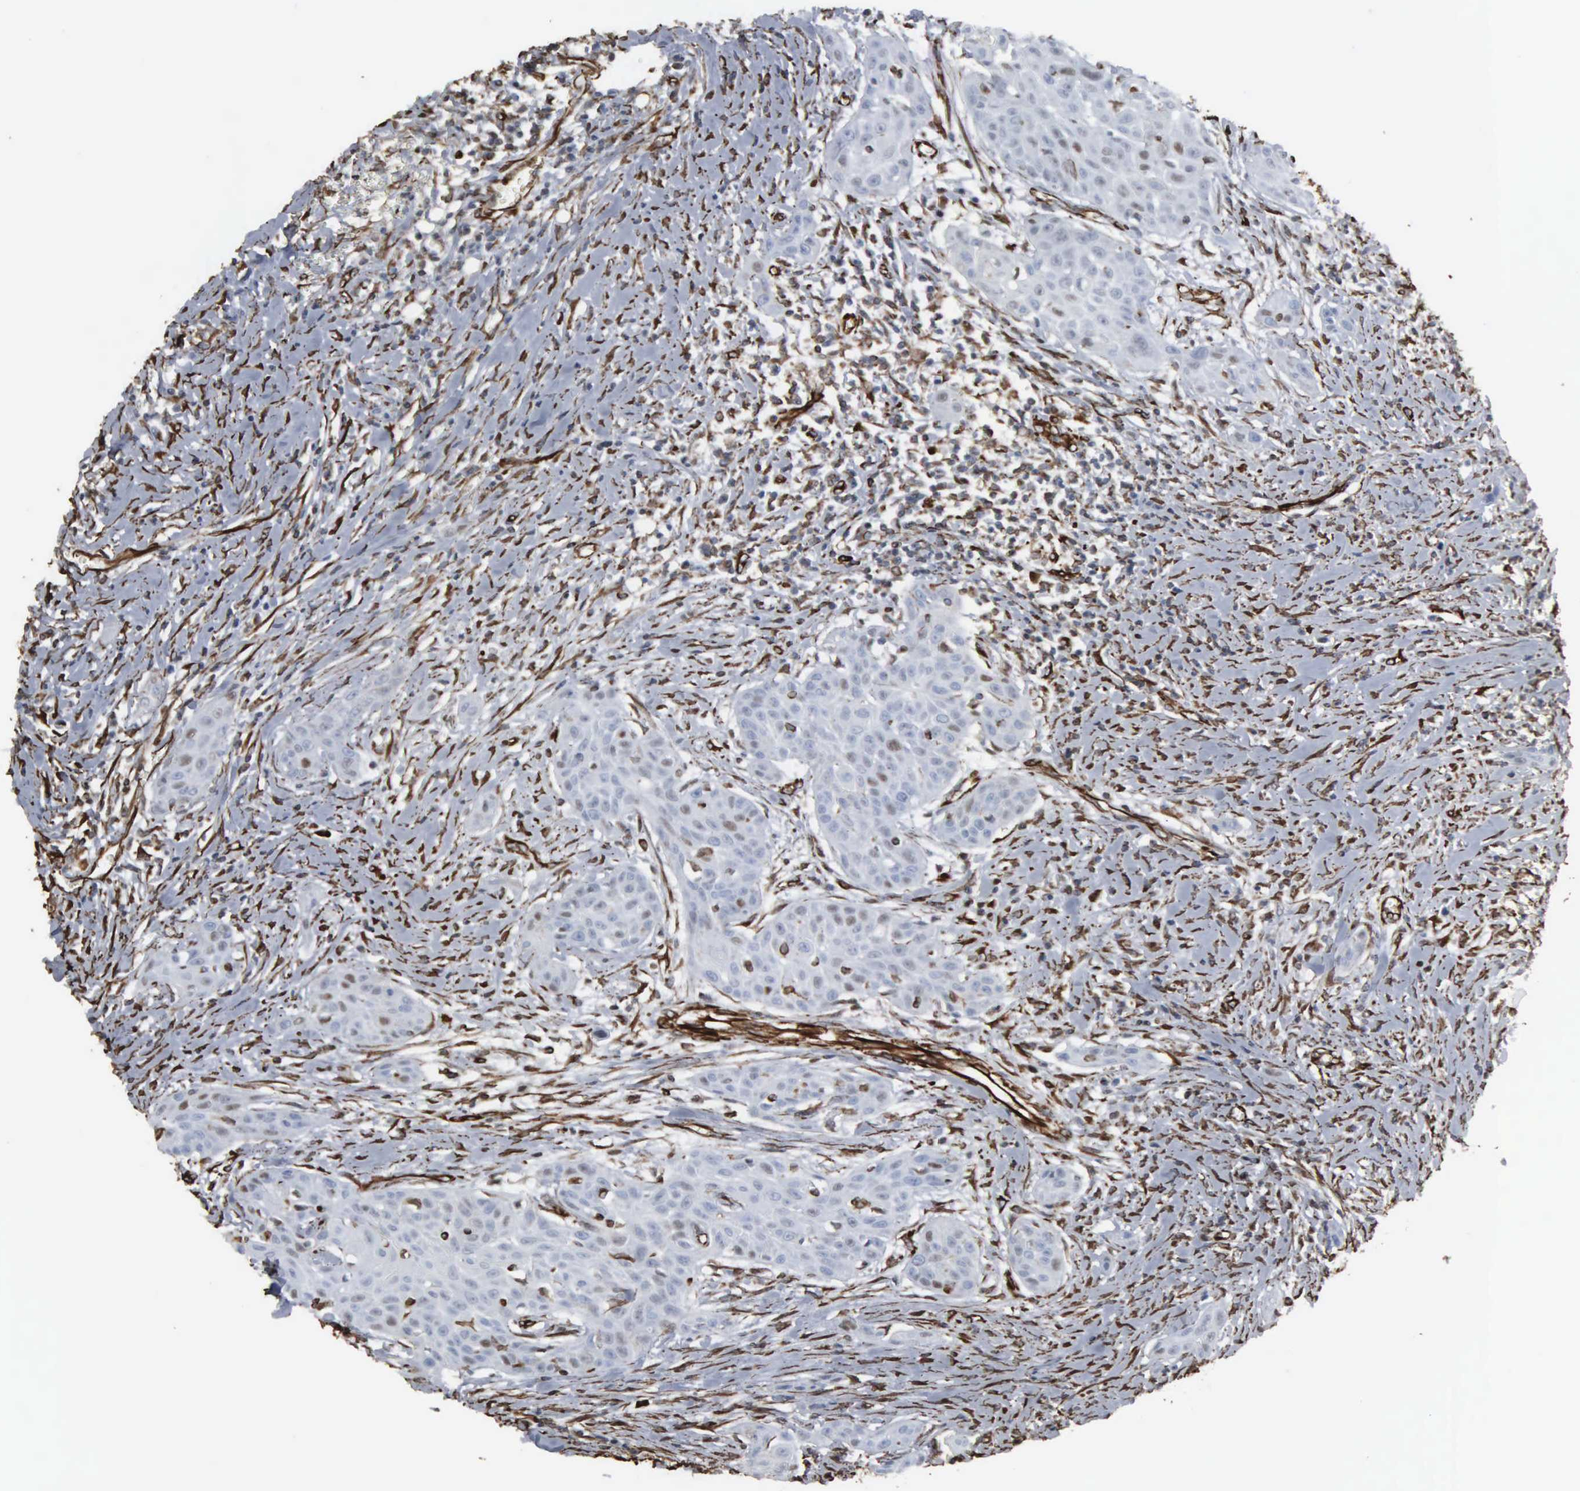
{"staining": {"intensity": "moderate", "quantity": "<25%", "location": "cytoplasmic/membranous,nuclear"}, "tissue": "head and neck cancer", "cell_type": "Tumor cells", "image_type": "cancer", "snomed": [{"axis": "morphology", "description": "Squamous cell carcinoma, NOS"}, {"axis": "morphology", "description": "Squamous cell carcinoma, metastatic, NOS"}, {"axis": "topography", "description": "Lymph node"}, {"axis": "topography", "description": "Salivary gland"}, {"axis": "topography", "description": "Head-Neck"}], "caption": "Immunohistochemistry image of neoplastic tissue: squamous cell carcinoma (head and neck) stained using immunohistochemistry demonstrates low levels of moderate protein expression localized specifically in the cytoplasmic/membranous and nuclear of tumor cells, appearing as a cytoplasmic/membranous and nuclear brown color.", "gene": "CCNE1", "patient": {"sex": "female", "age": 74}}